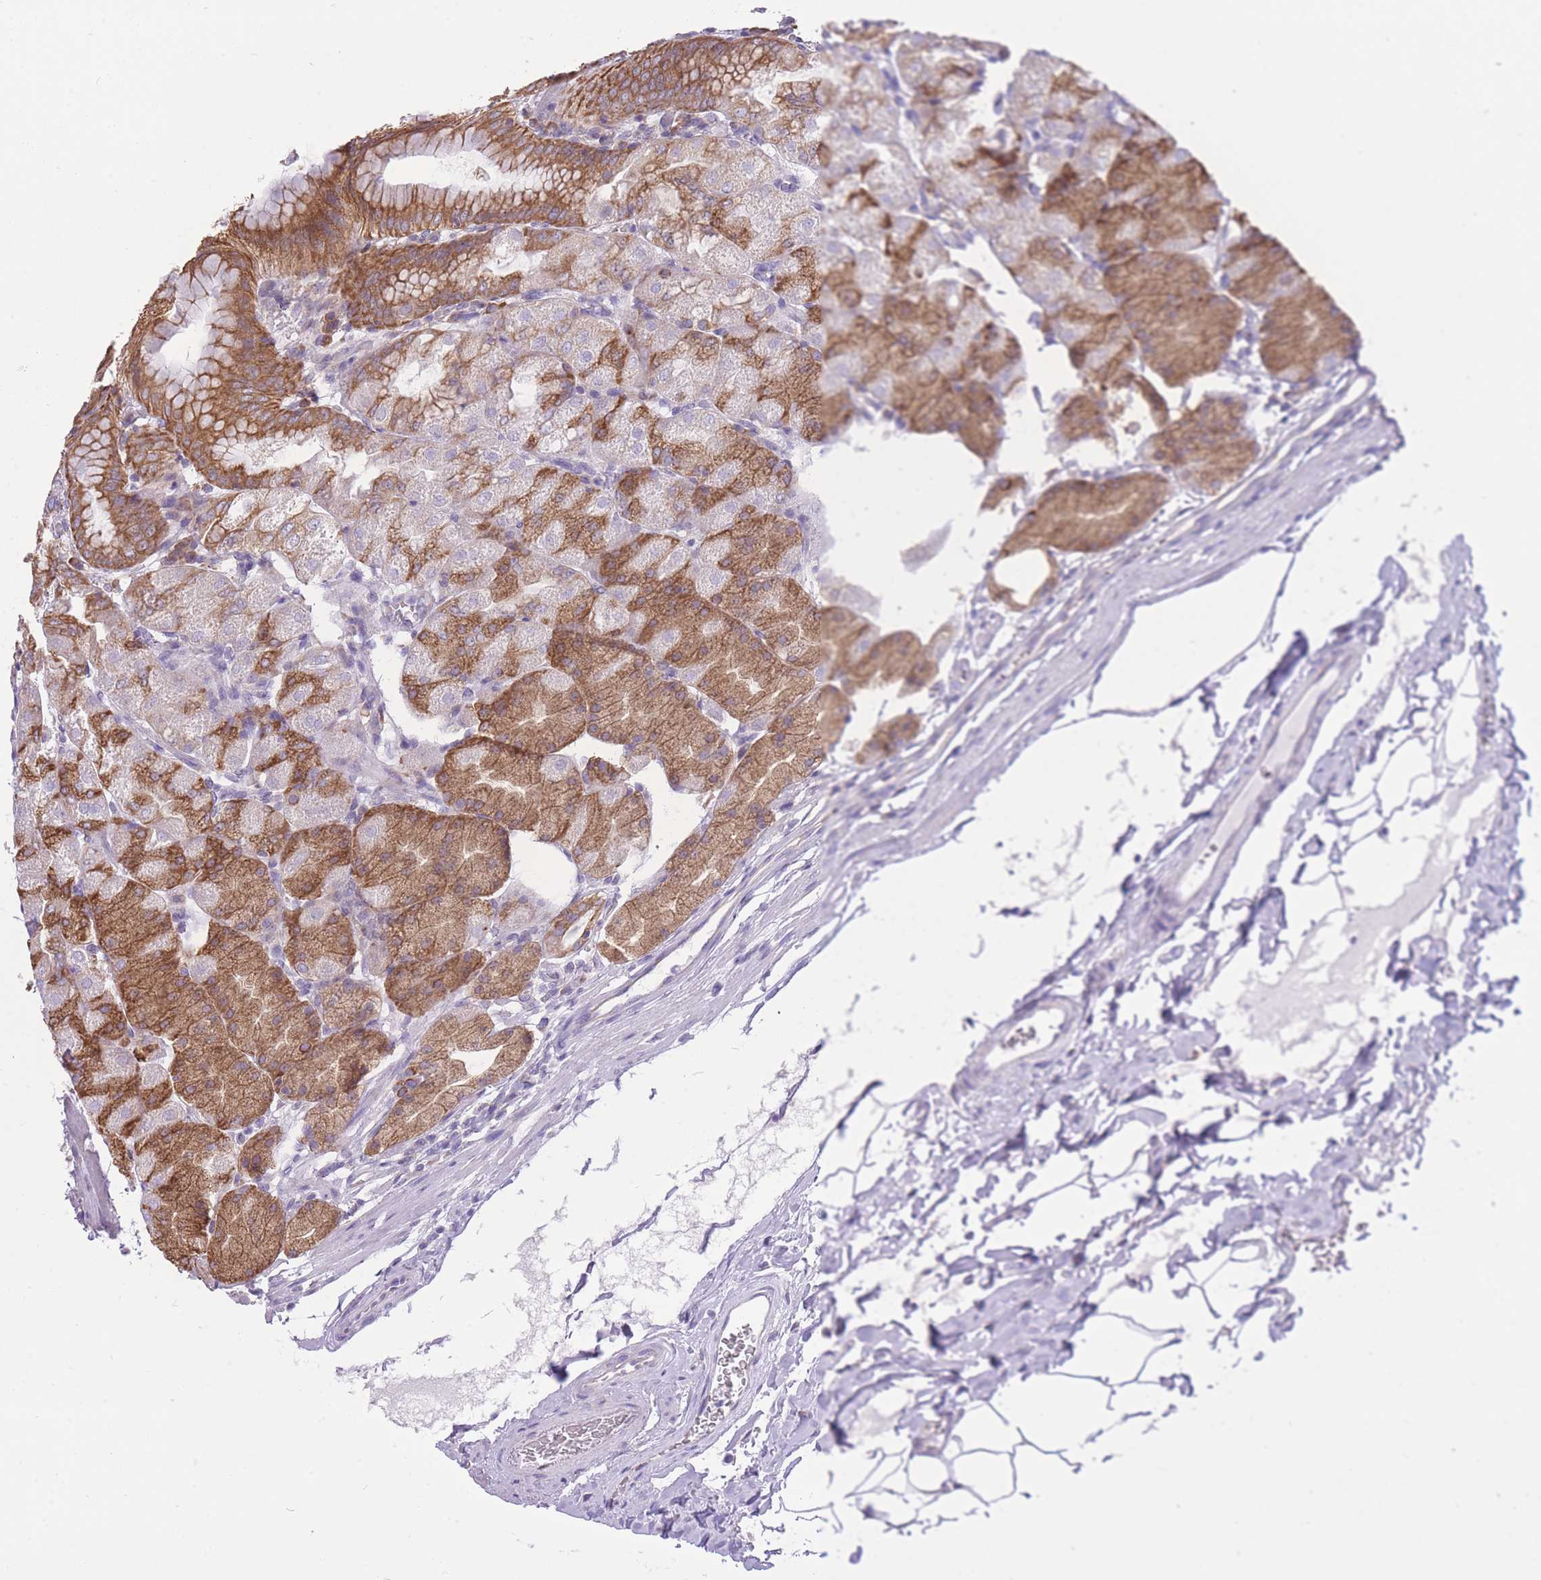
{"staining": {"intensity": "moderate", "quantity": ">75%", "location": "cytoplasmic/membranous"}, "tissue": "stomach", "cell_type": "Glandular cells", "image_type": "normal", "snomed": [{"axis": "morphology", "description": "Normal tissue, NOS"}, {"axis": "topography", "description": "Stomach, upper"}, {"axis": "topography", "description": "Stomach, lower"}], "caption": "Immunohistochemical staining of unremarkable stomach exhibits medium levels of moderate cytoplasmic/membranous staining in about >75% of glandular cells.", "gene": "ZNF501", "patient": {"sex": "male", "age": 62}}